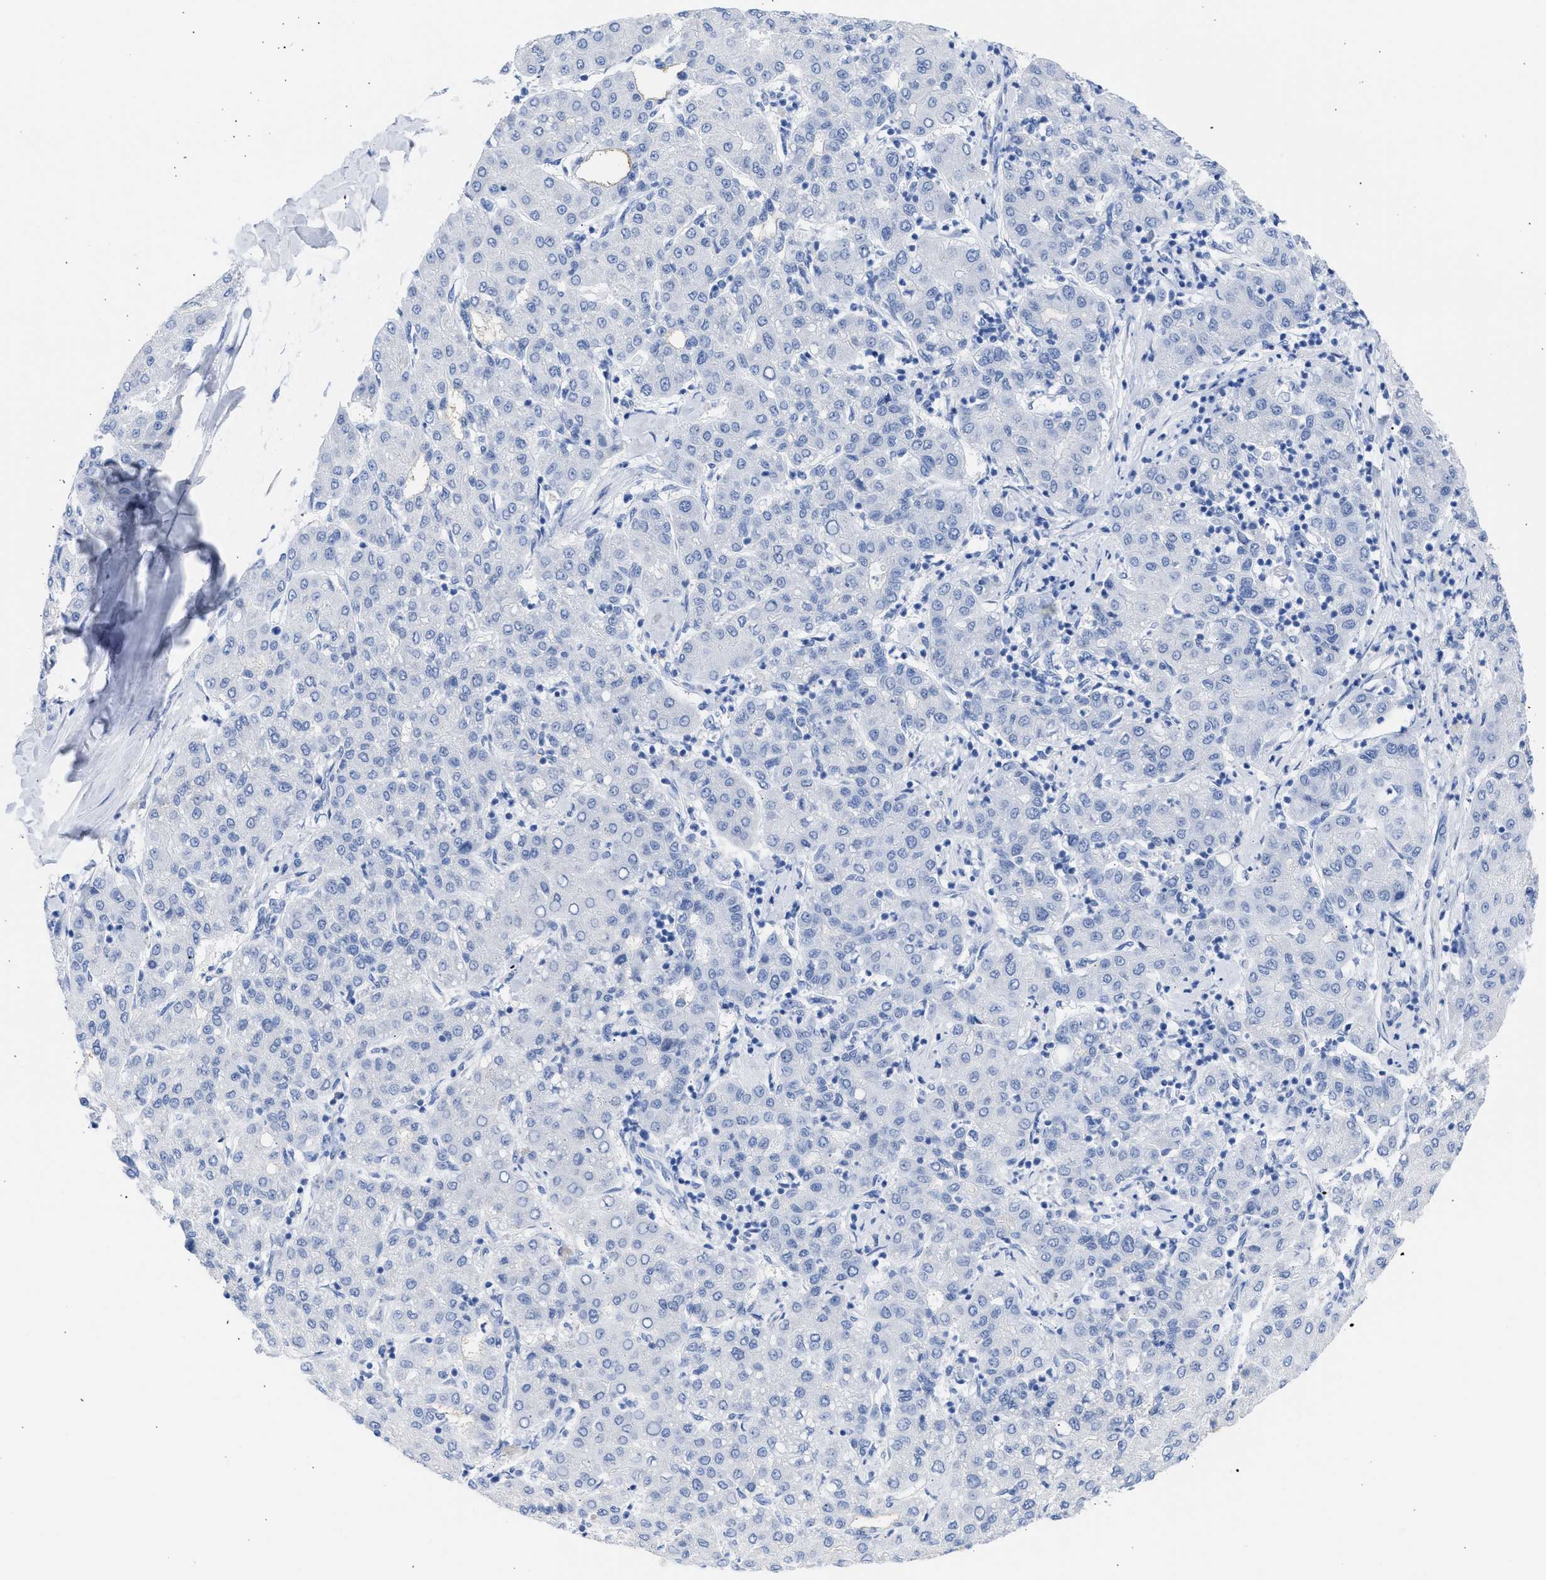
{"staining": {"intensity": "negative", "quantity": "none", "location": "none"}, "tissue": "liver cancer", "cell_type": "Tumor cells", "image_type": "cancer", "snomed": [{"axis": "morphology", "description": "Carcinoma, Hepatocellular, NOS"}, {"axis": "topography", "description": "Liver"}], "caption": "Tumor cells are negative for brown protein staining in liver cancer.", "gene": "RSPH1", "patient": {"sex": "male", "age": 65}}